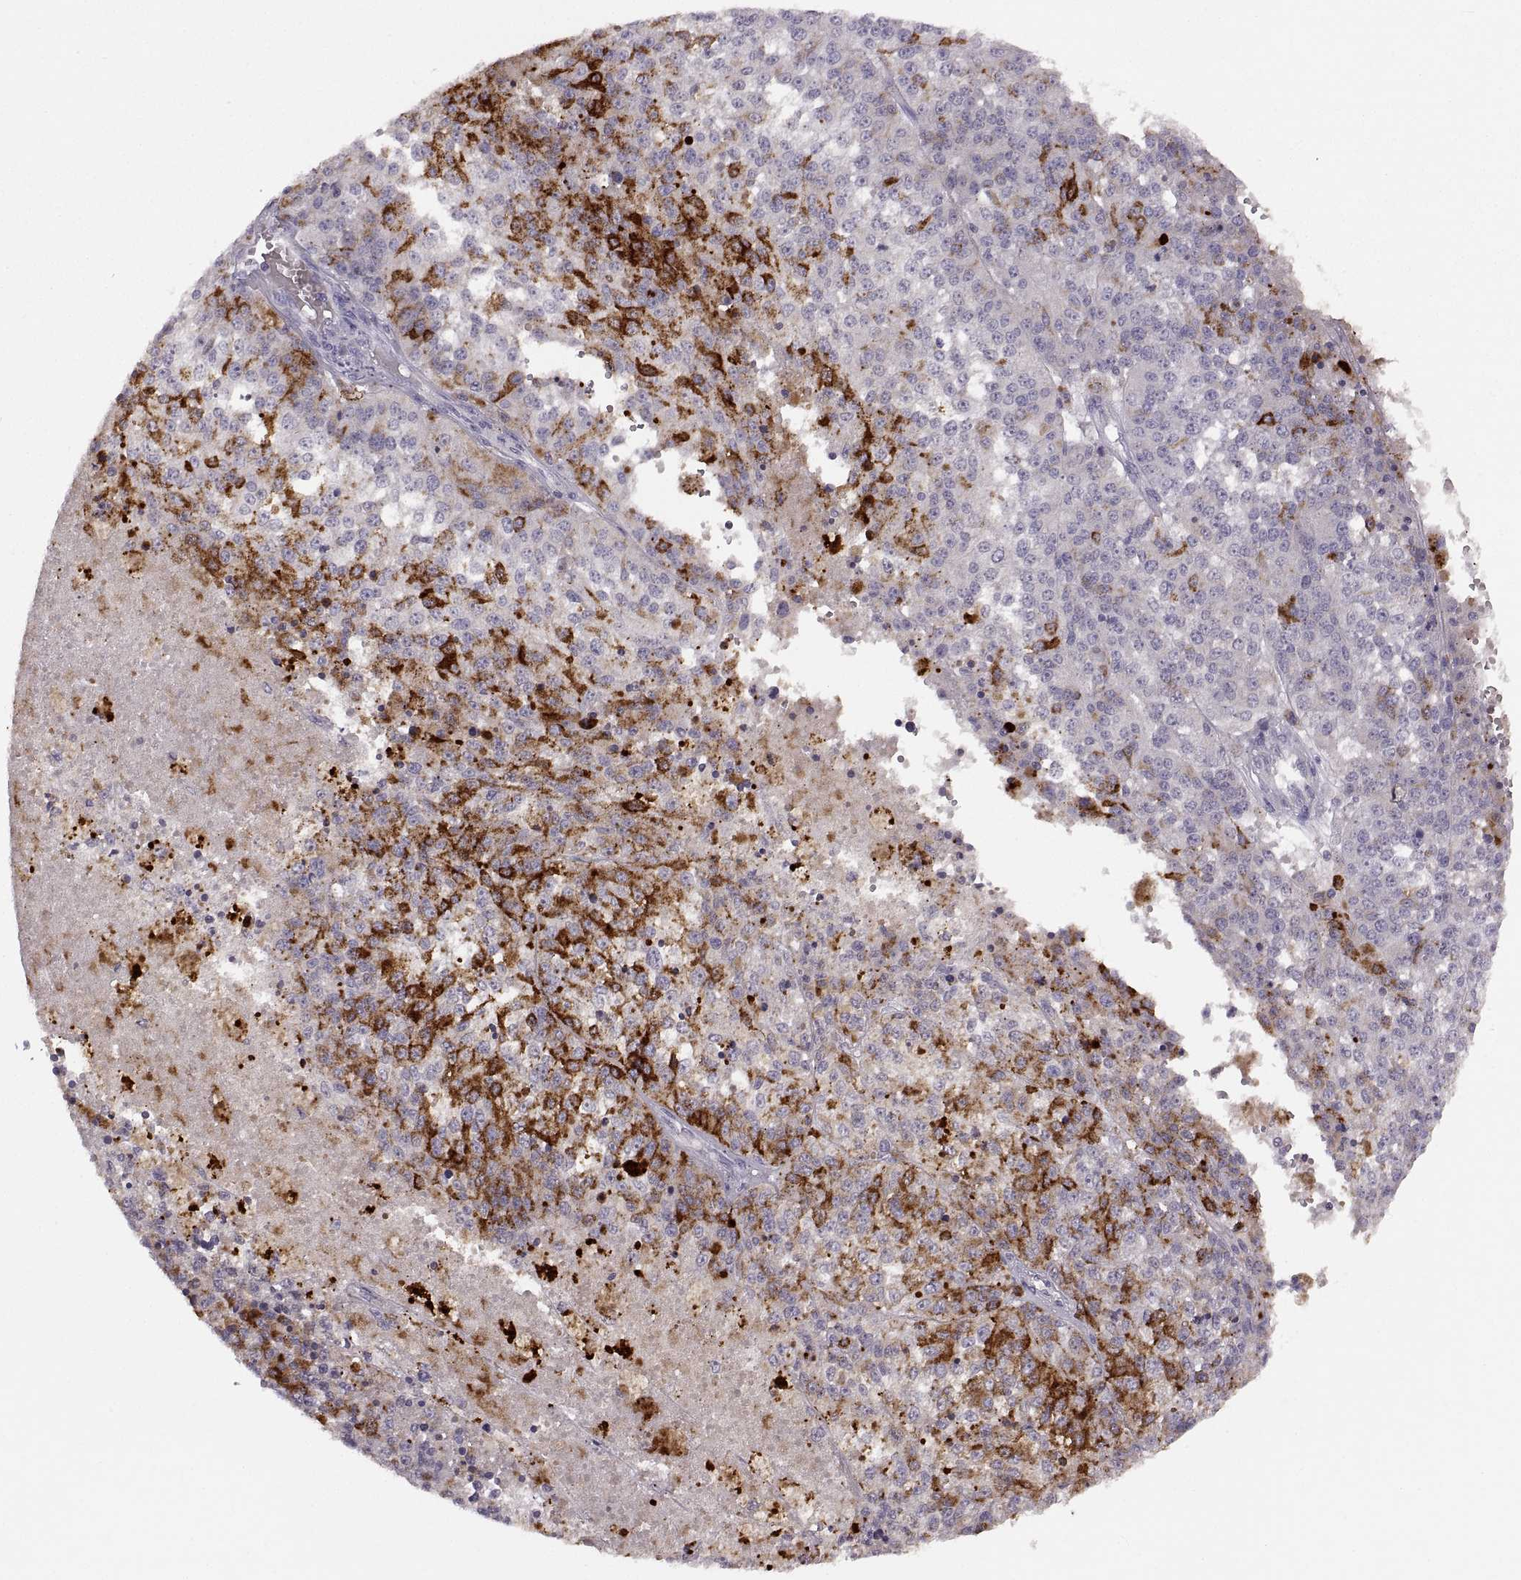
{"staining": {"intensity": "negative", "quantity": "none", "location": "none"}, "tissue": "melanoma", "cell_type": "Tumor cells", "image_type": "cancer", "snomed": [{"axis": "morphology", "description": "Malignant melanoma, Metastatic site"}, {"axis": "topography", "description": "Lymph node"}], "caption": "Melanoma stained for a protein using immunohistochemistry exhibits no staining tumor cells.", "gene": "ADH6", "patient": {"sex": "female", "age": 64}}